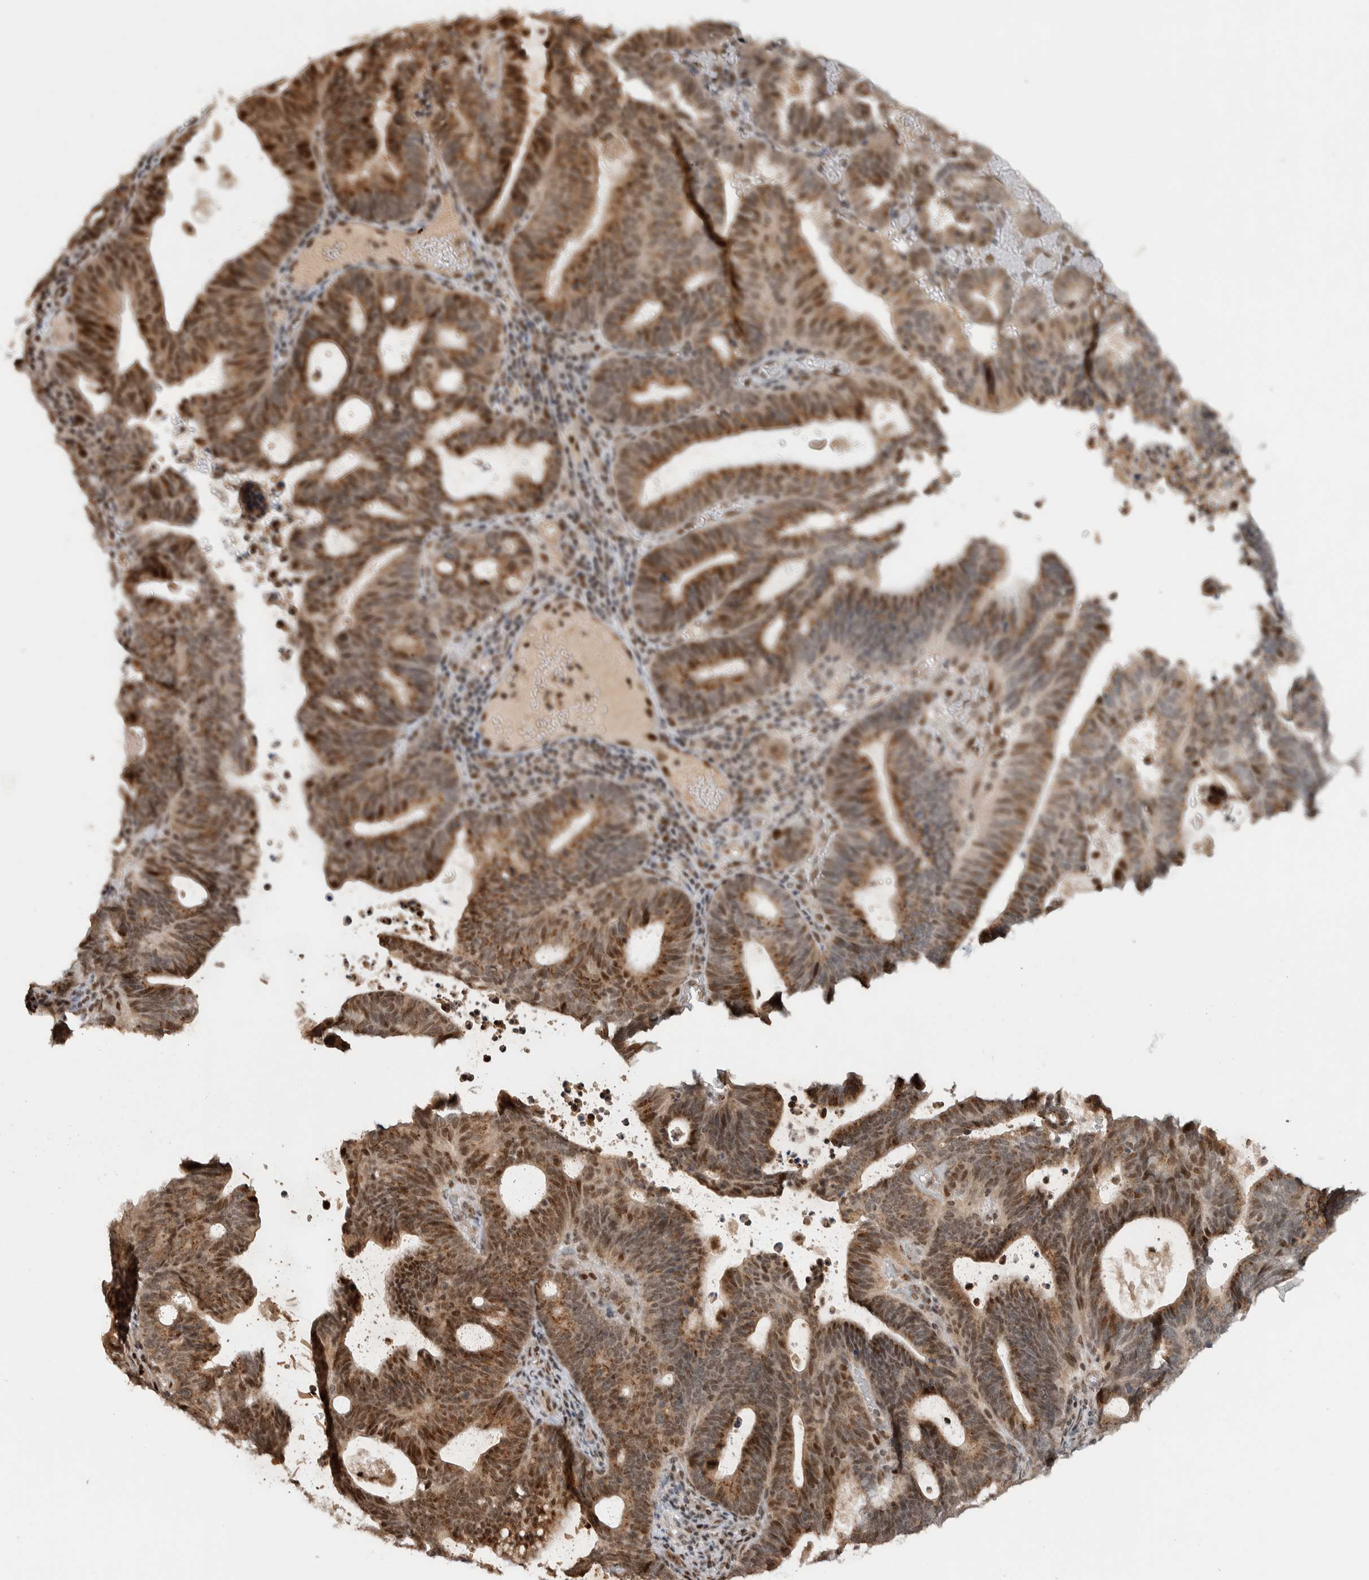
{"staining": {"intensity": "moderate", "quantity": ">75%", "location": "cytoplasmic/membranous,nuclear"}, "tissue": "endometrial cancer", "cell_type": "Tumor cells", "image_type": "cancer", "snomed": [{"axis": "morphology", "description": "Adenocarcinoma, NOS"}, {"axis": "topography", "description": "Uterus"}], "caption": "Immunohistochemistry staining of endometrial adenocarcinoma, which demonstrates medium levels of moderate cytoplasmic/membranous and nuclear staining in approximately >75% of tumor cells indicating moderate cytoplasmic/membranous and nuclear protein expression. The staining was performed using DAB (3,3'-diaminobenzidine) (brown) for protein detection and nuclei were counterstained in hematoxylin (blue).", "gene": "ZNF521", "patient": {"sex": "female", "age": 83}}